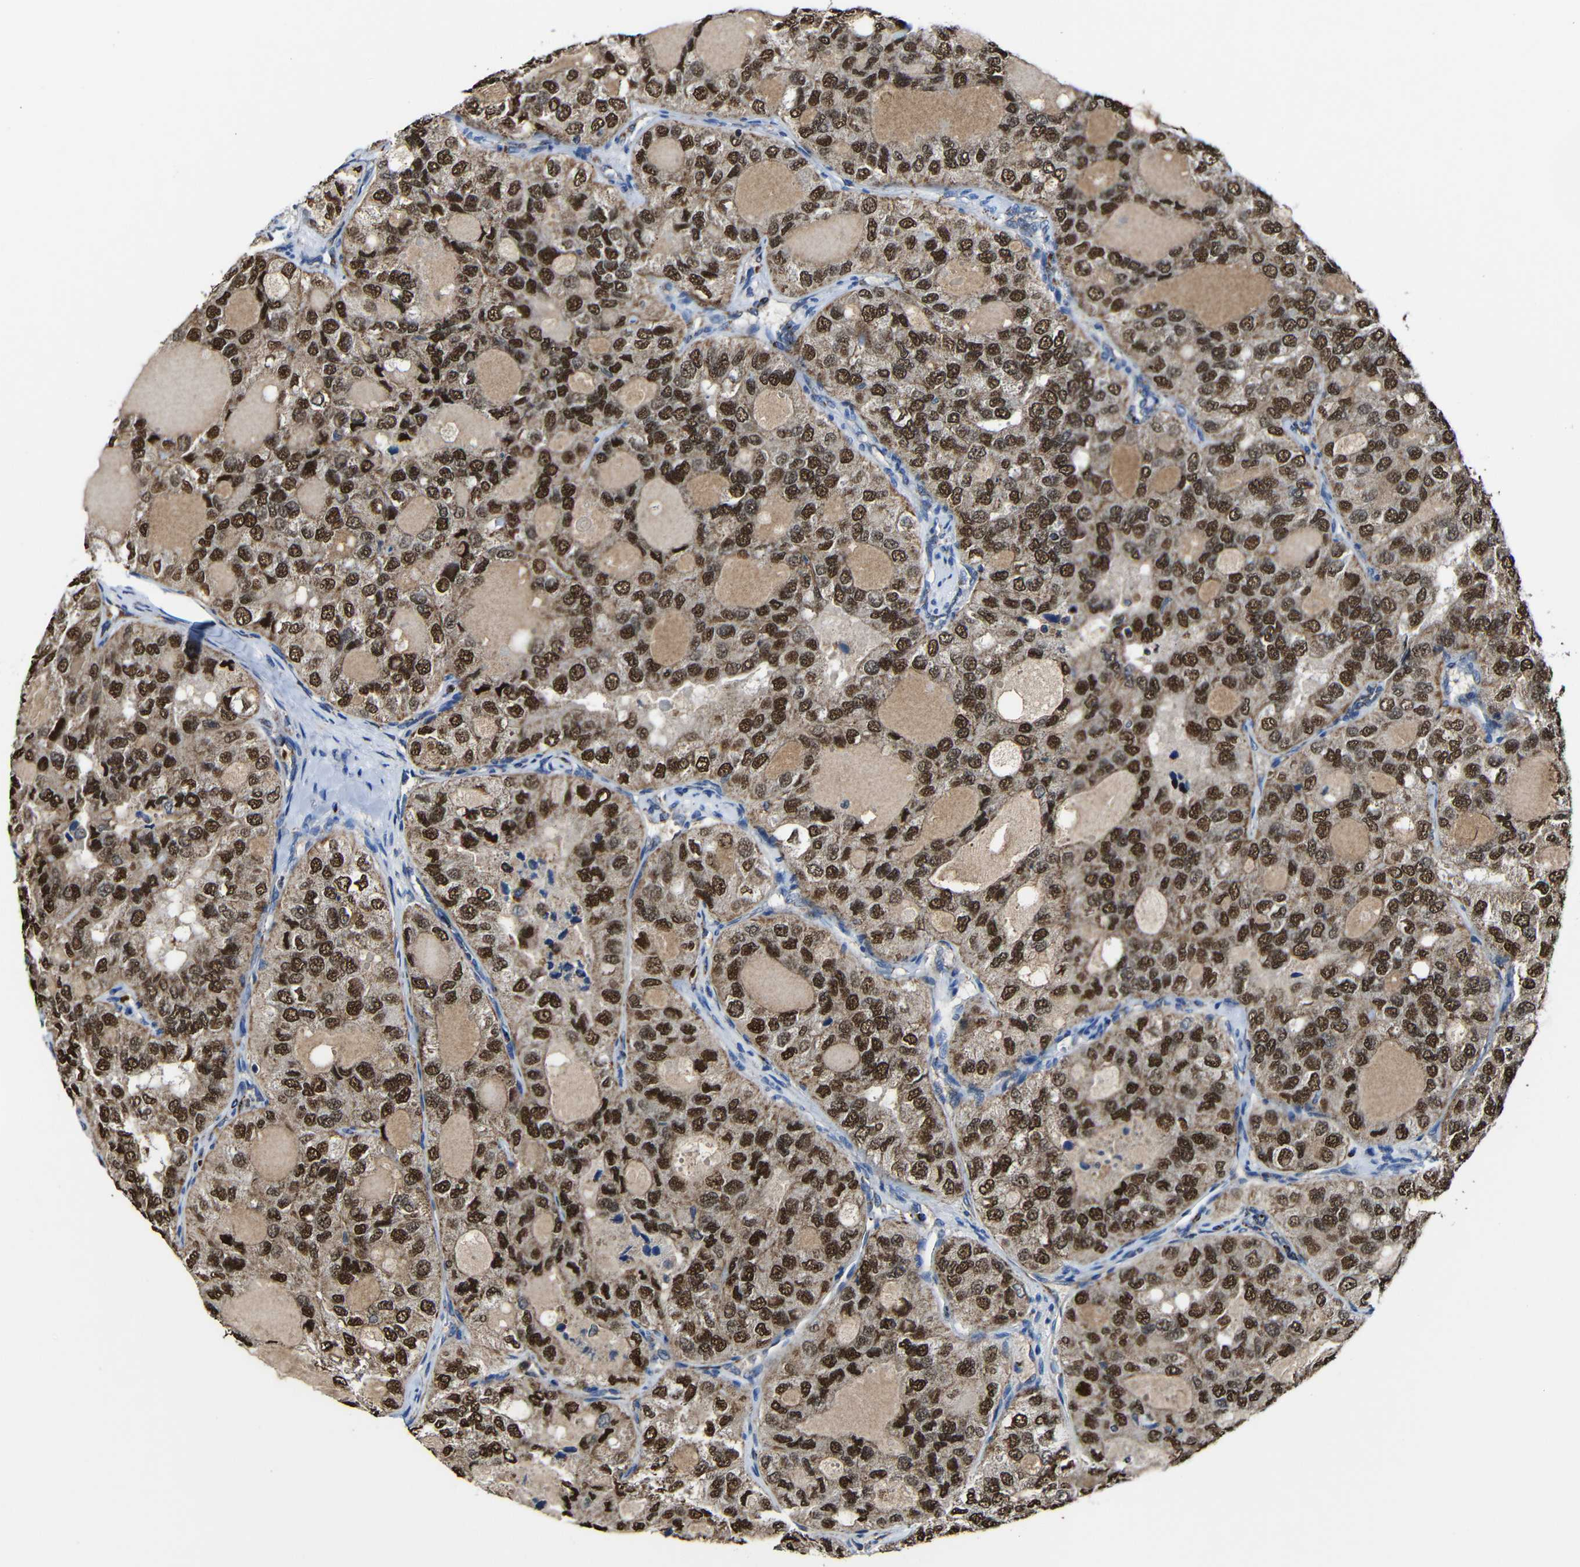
{"staining": {"intensity": "strong", "quantity": ">75%", "location": "cytoplasmic/membranous,nuclear"}, "tissue": "thyroid cancer", "cell_type": "Tumor cells", "image_type": "cancer", "snomed": [{"axis": "morphology", "description": "Follicular adenoma carcinoma, NOS"}, {"axis": "topography", "description": "Thyroid gland"}], "caption": "Protein expression analysis of thyroid cancer (follicular adenoma carcinoma) shows strong cytoplasmic/membranous and nuclear positivity in approximately >75% of tumor cells.", "gene": "CA5B", "patient": {"sex": "male", "age": 75}}